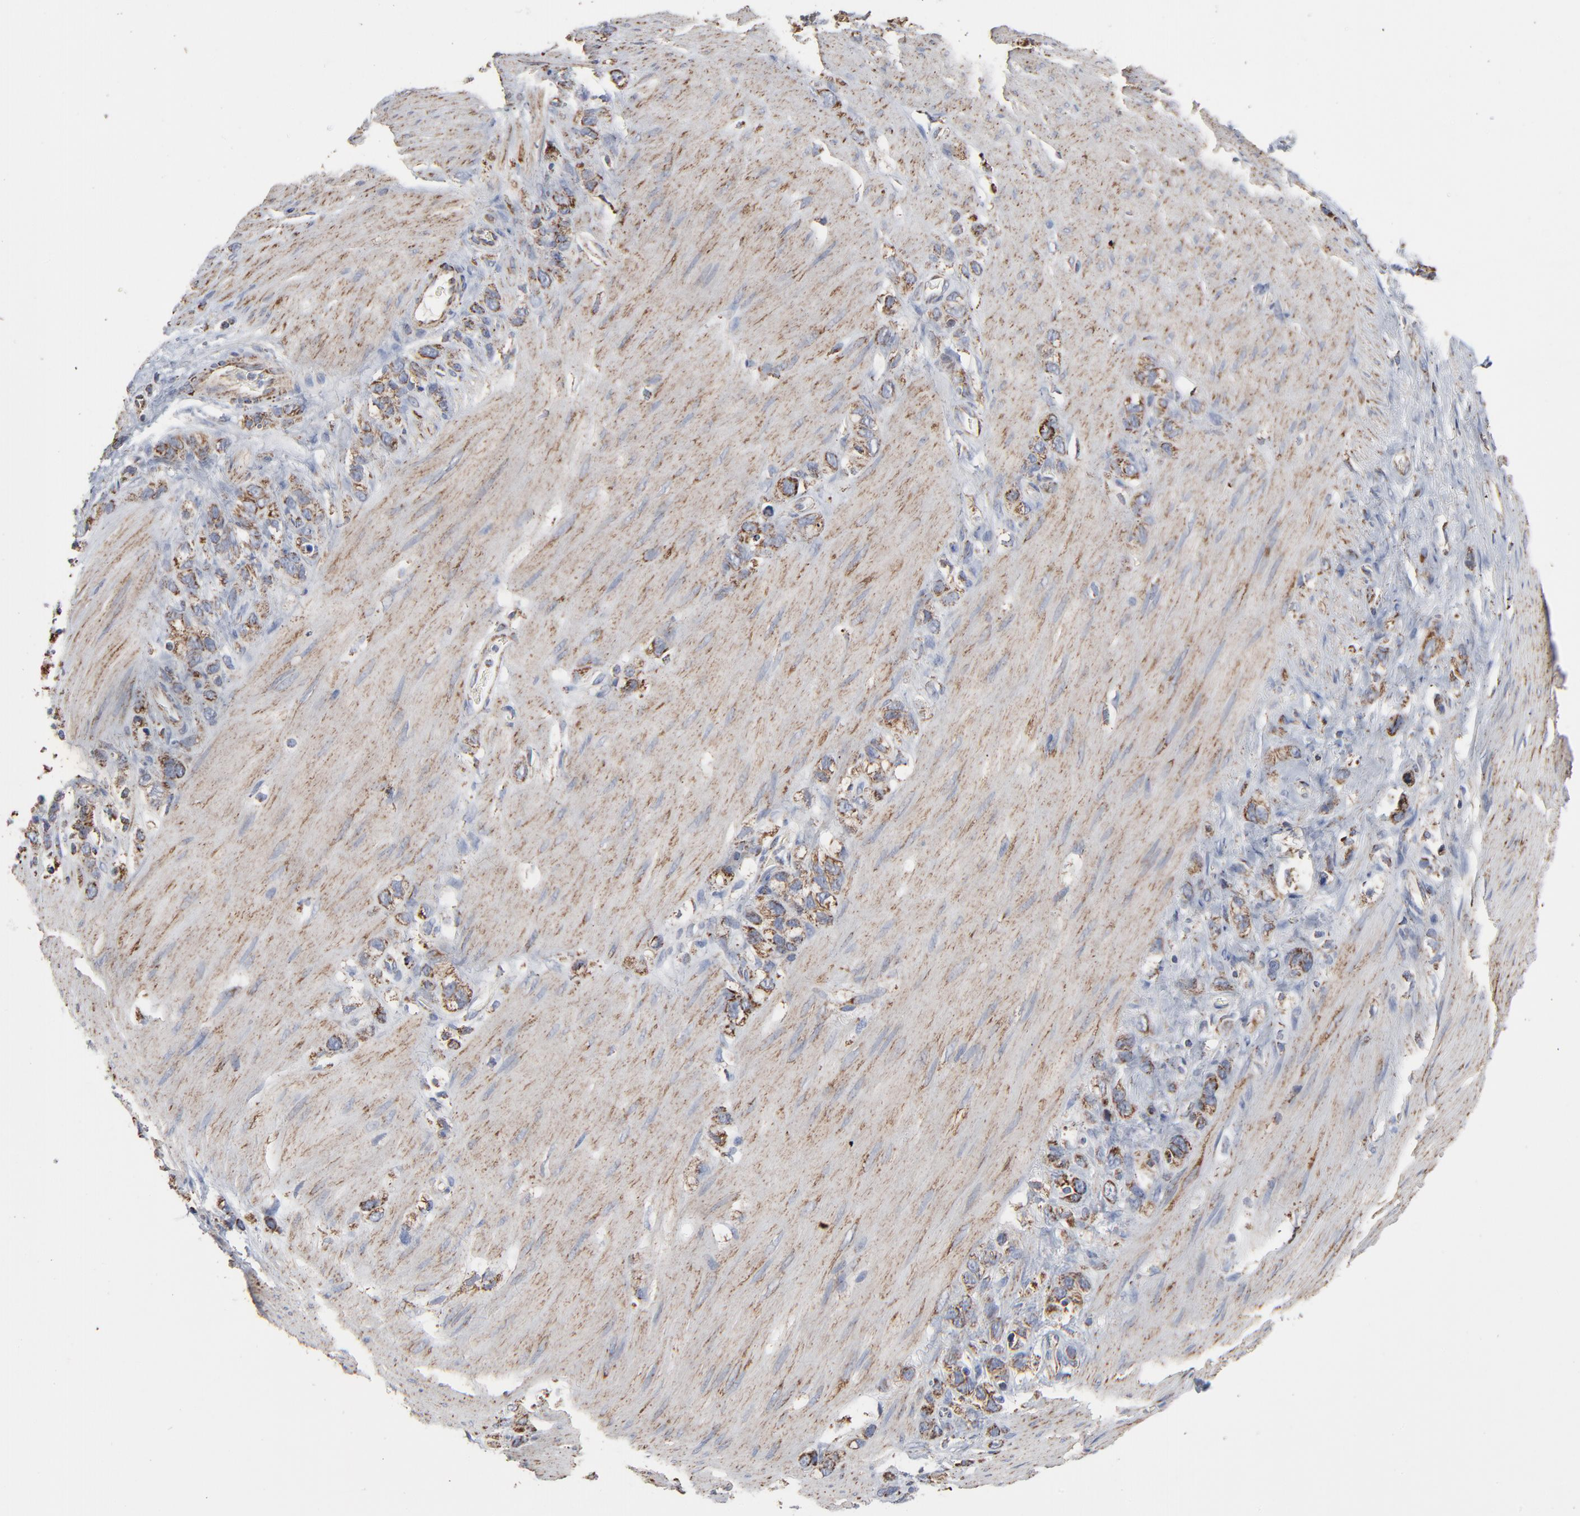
{"staining": {"intensity": "strong", "quantity": ">75%", "location": "cytoplasmic/membranous"}, "tissue": "stomach cancer", "cell_type": "Tumor cells", "image_type": "cancer", "snomed": [{"axis": "morphology", "description": "Normal tissue, NOS"}, {"axis": "morphology", "description": "Adenocarcinoma, NOS"}, {"axis": "morphology", "description": "Adenocarcinoma, High grade"}, {"axis": "topography", "description": "Stomach, upper"}, {"axis": "topography", "description": "Stomach"}], "caption": "Protein expression analysis of human stomach adenocarcinoma (high-grade) reveals strong cytoplasmic/membranous staining in about >75% of tumor cells.", "gene": "UQCRC1", "patient": {"sex": "female", "age": 65}}